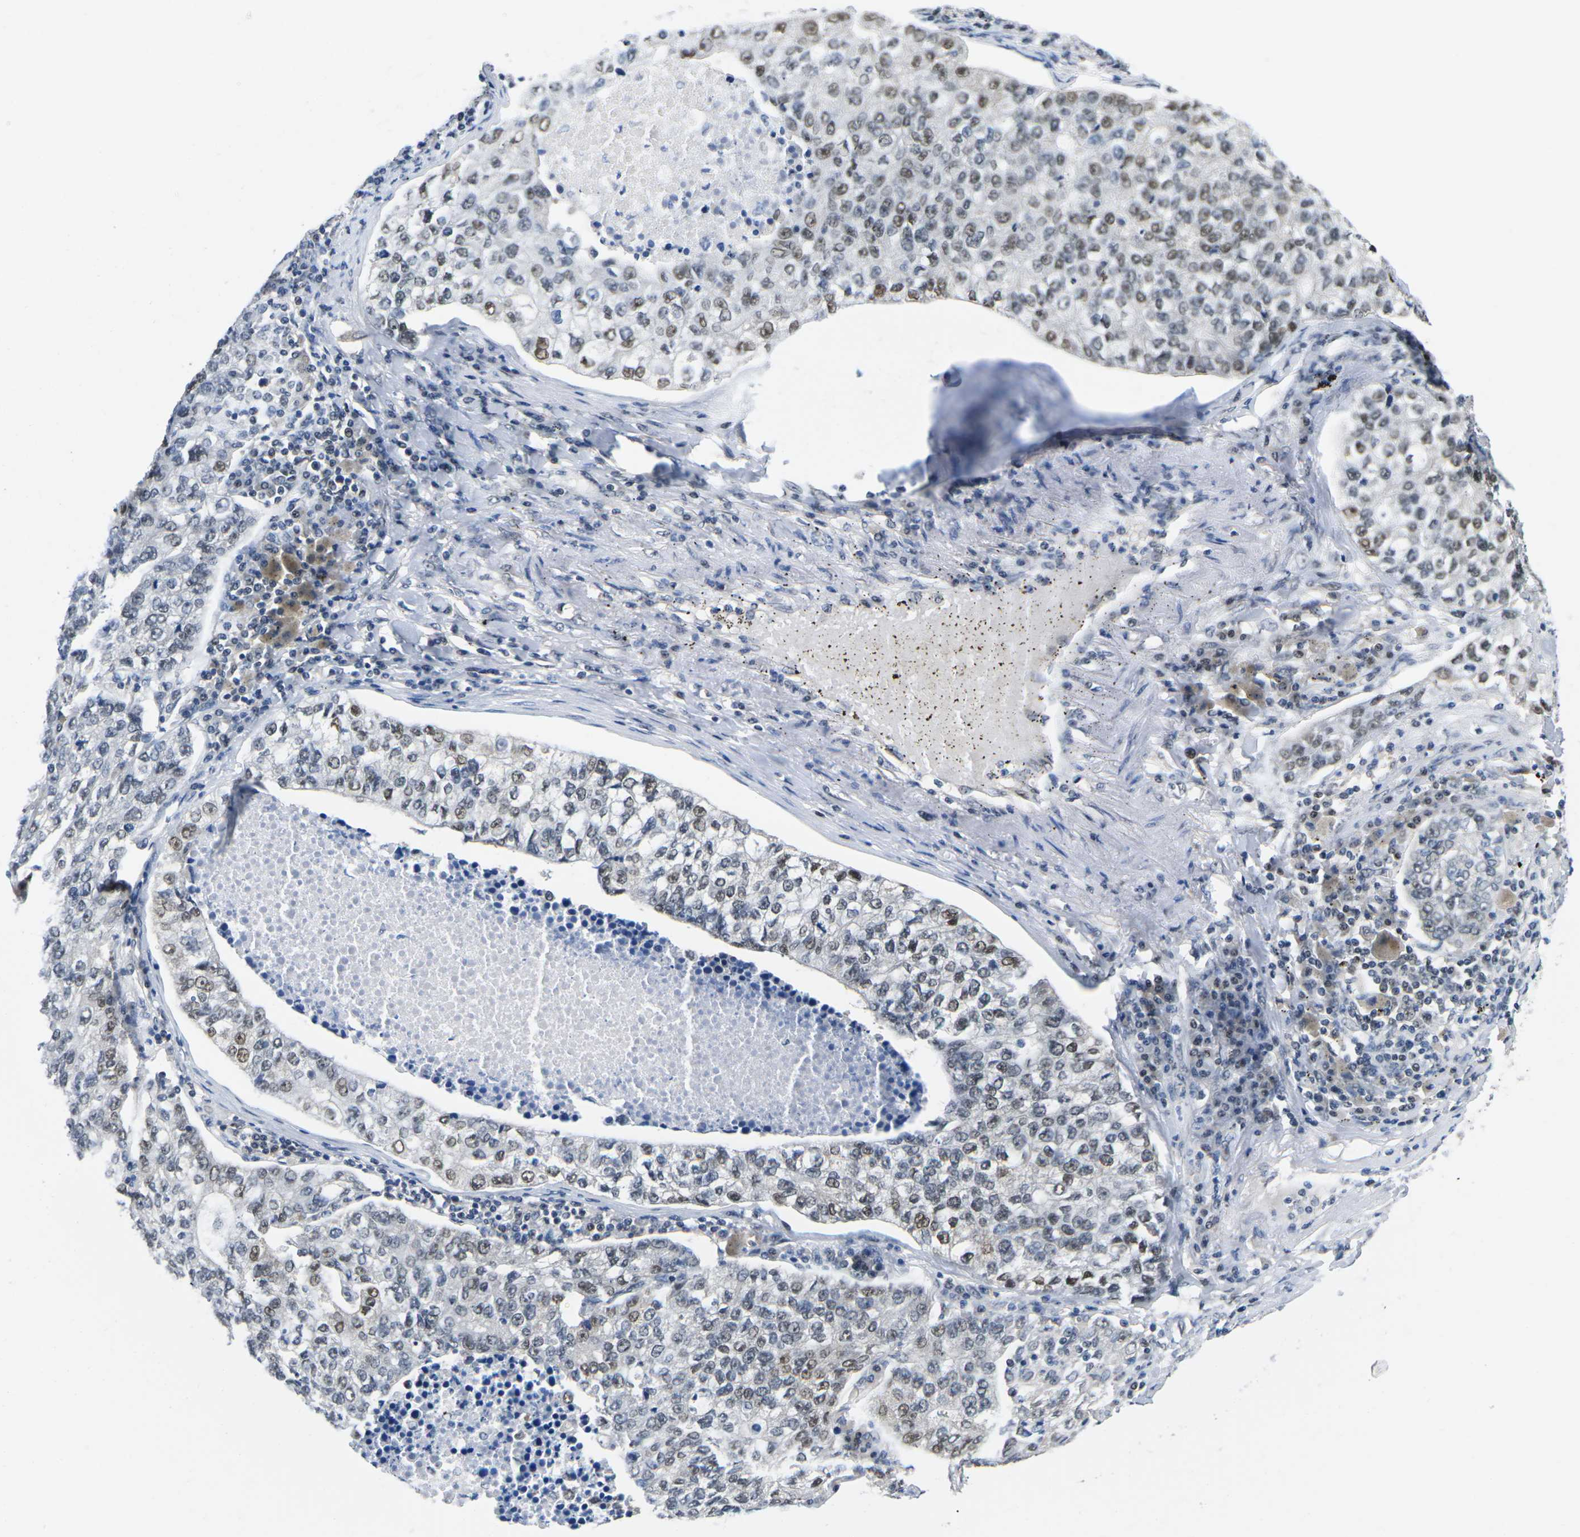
{"staining": {"intensity": "moderate", "quantity": "25%-75%", "location": "nuclear"}, "tissue": "lung cancer", "cell_type": "Tumor cells", "image_type": "cancer", "snomed": [{"axis": "morphology", "description": "Adenocarcinoma, NOS"}, {"axis": "topography", "description": "Lung"}], "caption": "Immunohistochemistry (DAB) staining of lung cancer reveals moderate nuclear protein staining in about 25%-75% of tumor cells. (DAB (3,3'-diaminobenzidine) IHC with brightfield microscopy, high magnification).", "gene": "UBA7", "patient": {"sex": "male", "age": 49}}